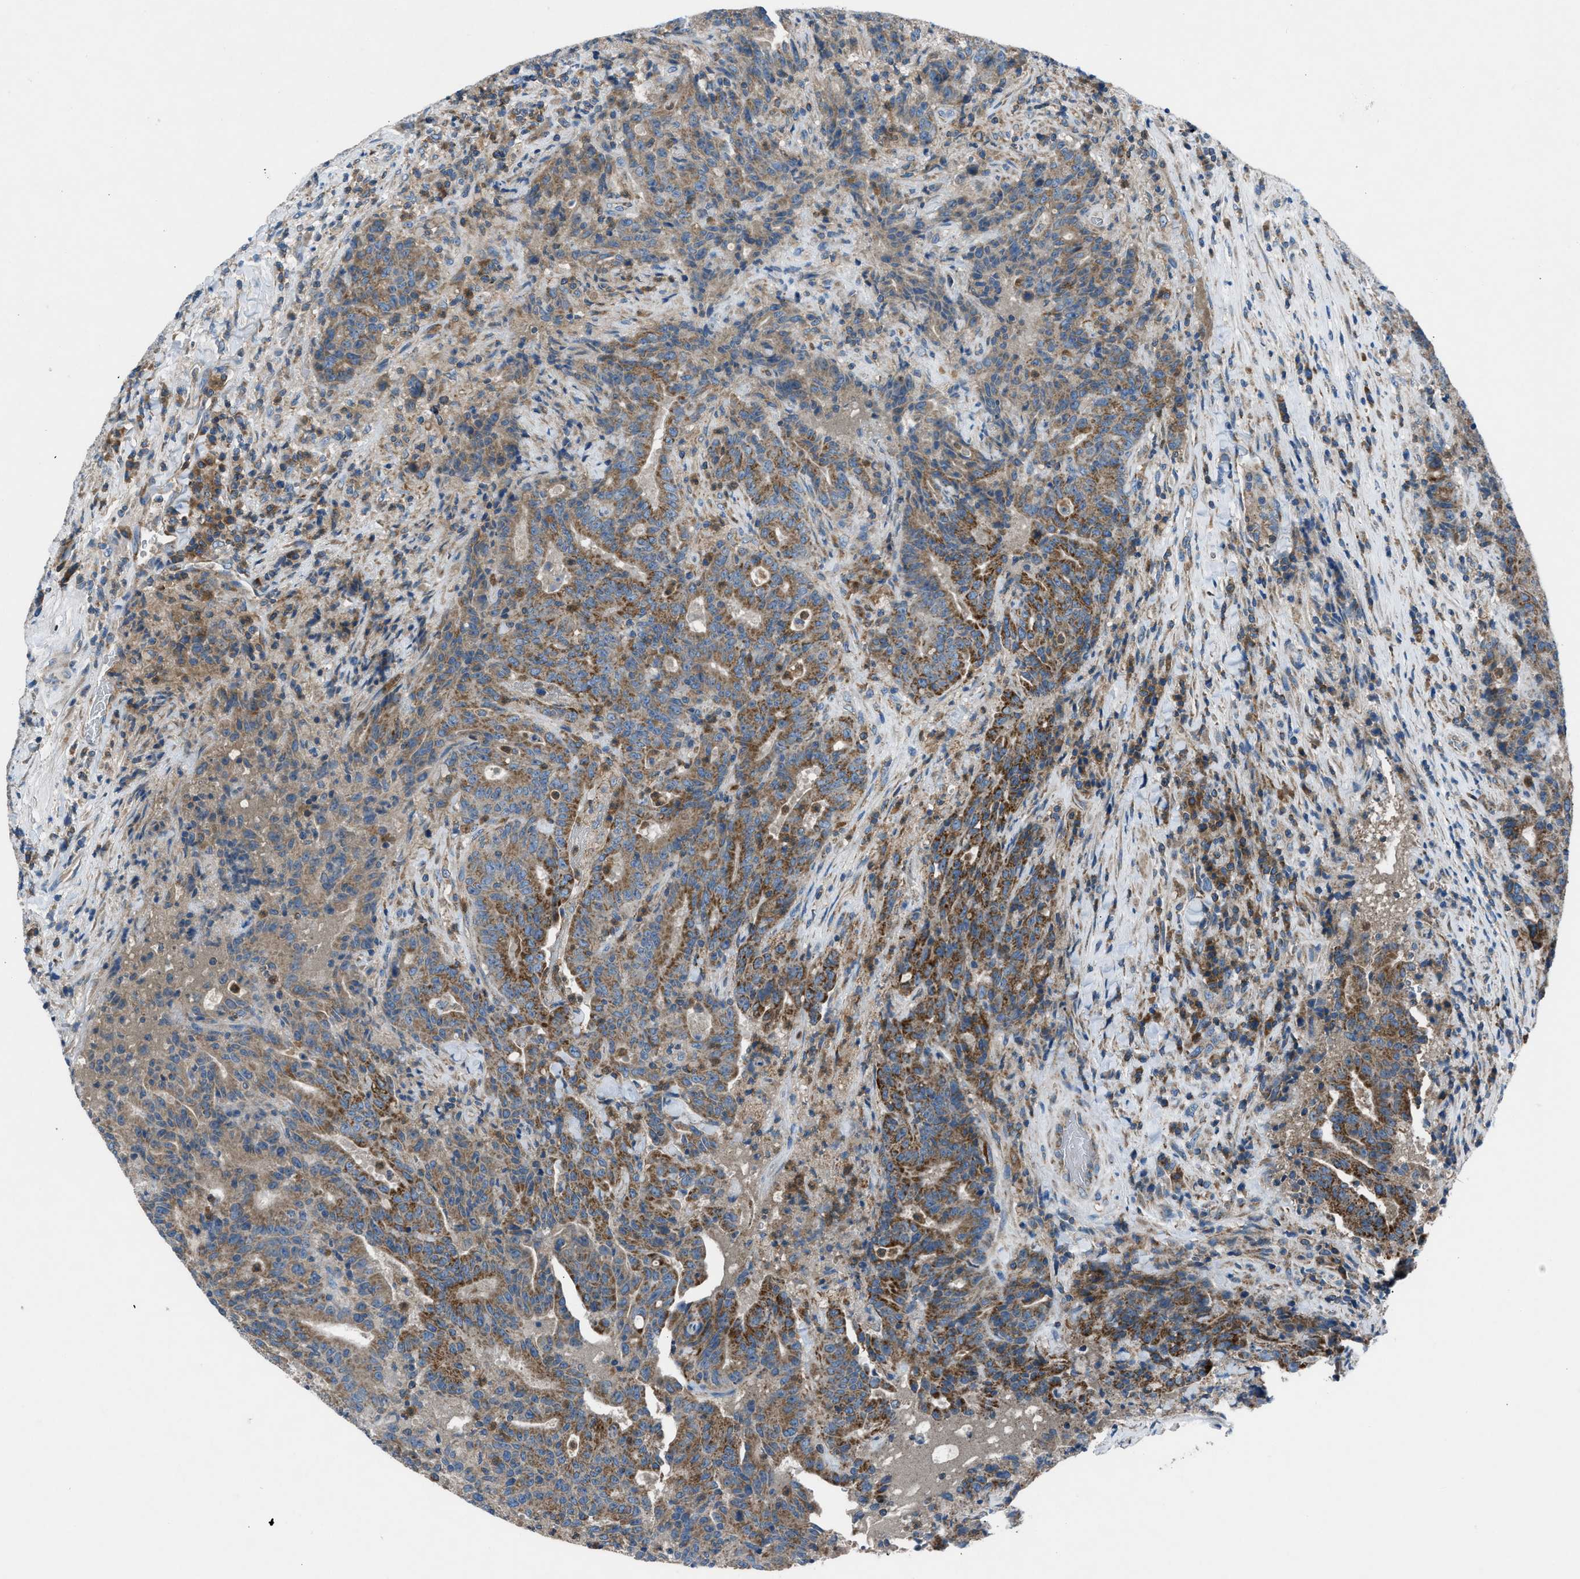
{"staining": {"intensity": "strong", "quantity": ">75%", "location": "cytoplasmic/membranous"}, "tissue": "colorectal cancer", "cell_type": "Tumor cells", "image_type": "cancer", "snomed": [{"axis": "morphology", "description": "Adenocarcinoma, NOS"}, {"axis": "topography", "description": "Colon"}], "caption": "Colorectal cancer (adenocarcinoma) stained with a brown dye exhibits strong cytoplasmic/membranous positive expression in approximately >75% of tumor cells.", "gene": "GRK6", "patient": {"sex": "female", "age": 75}}